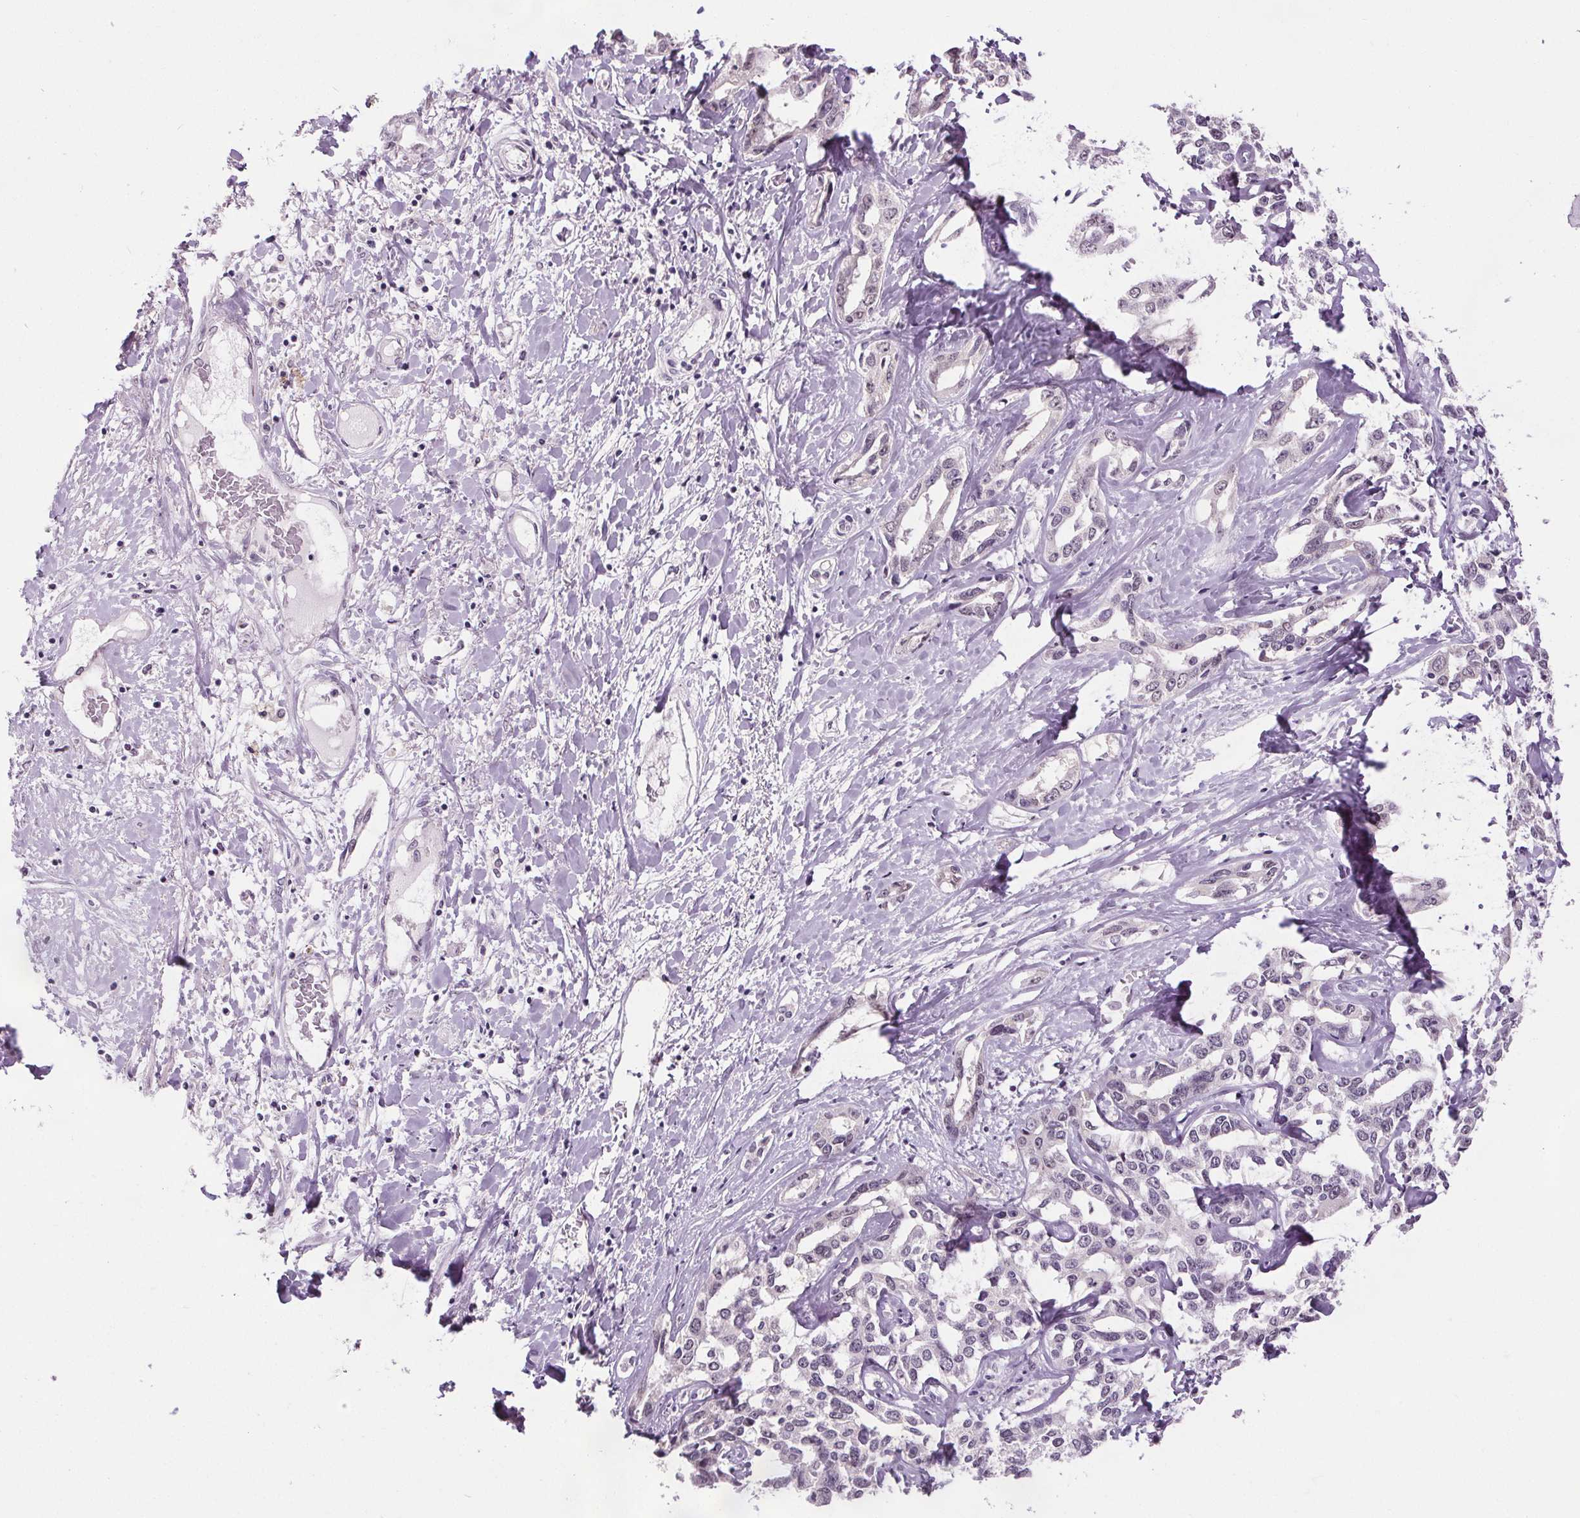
{"staining": {"intensity": "negative", "quantity": "none", "location": "none"}, "tissue": "liver cancer", "cell_type": "Tumor cells", "image_type": "cancer", "snomed": [{"axis": "morphology", "description": "Cholangiocarcinoma"}, {"axis": "topography", "description": "Liver"}], "caption": "A high-resolution histopathology image shows immunohistochemistry (IHC) staining of liver cancer (cholangiocarcinoma), which reveals no significant positivity in tumor cells. (Immunohistochemistry, brightfield microscopy, high magnification).", "gene": "SLC2A9", "patient": {"sex": "male", "age": 59}}